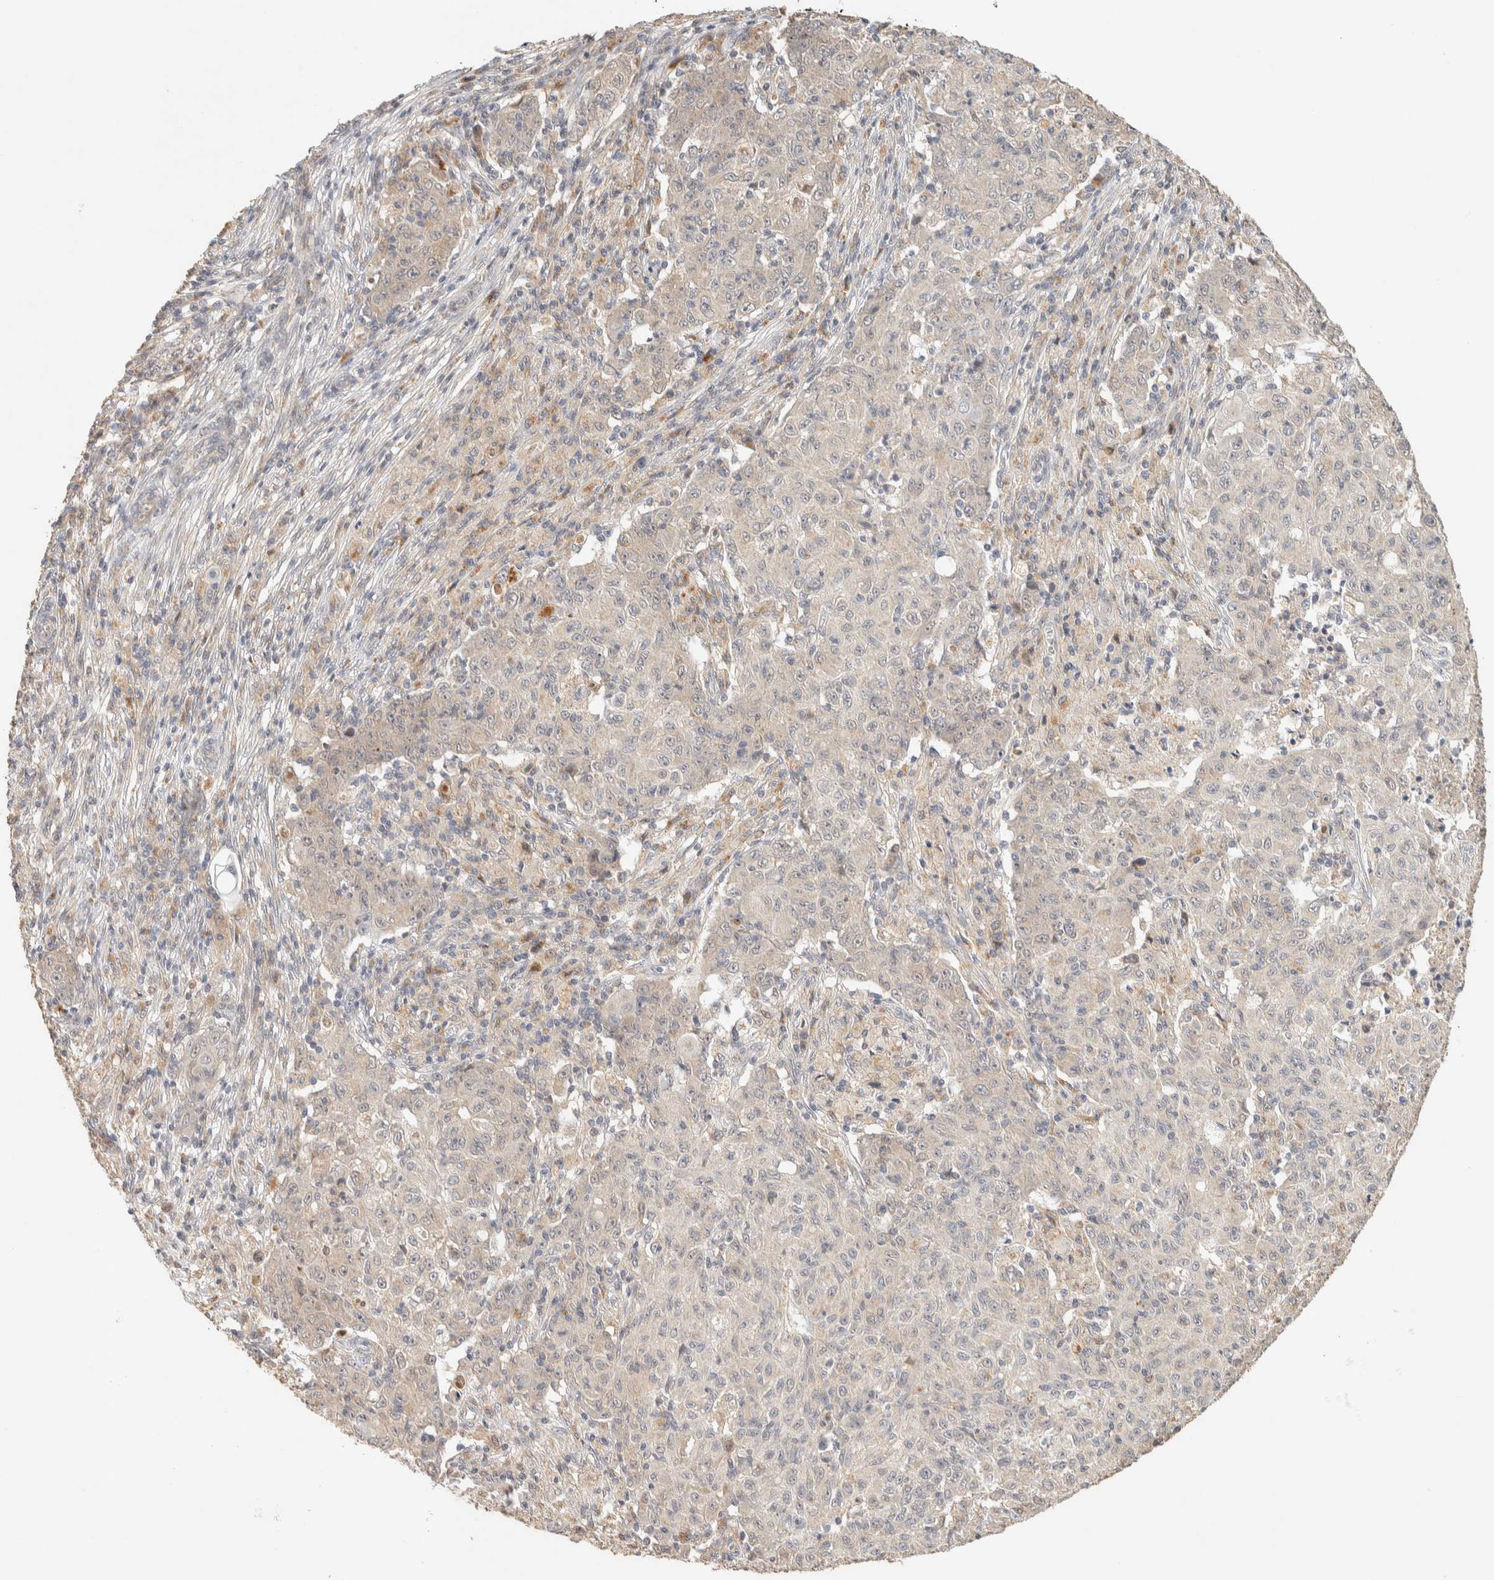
{"staining": {"intensity": "negative", "quantity": "none", "location": "none"}, "tissue": "ovarian cancer", "cell_type": "Tumor cells", "image_type": "cancer", "snomed": [{"axis": "morphology", "description": "Carcinoma, endometroid"}, {"axis": "topography", "description": "Ovary"}], "caption": "There is no significant staining in tumor cells of ovarian endometroid carcinoma.", "gene": "ITPA", "patient": {"sex": "female", "age": 42}}